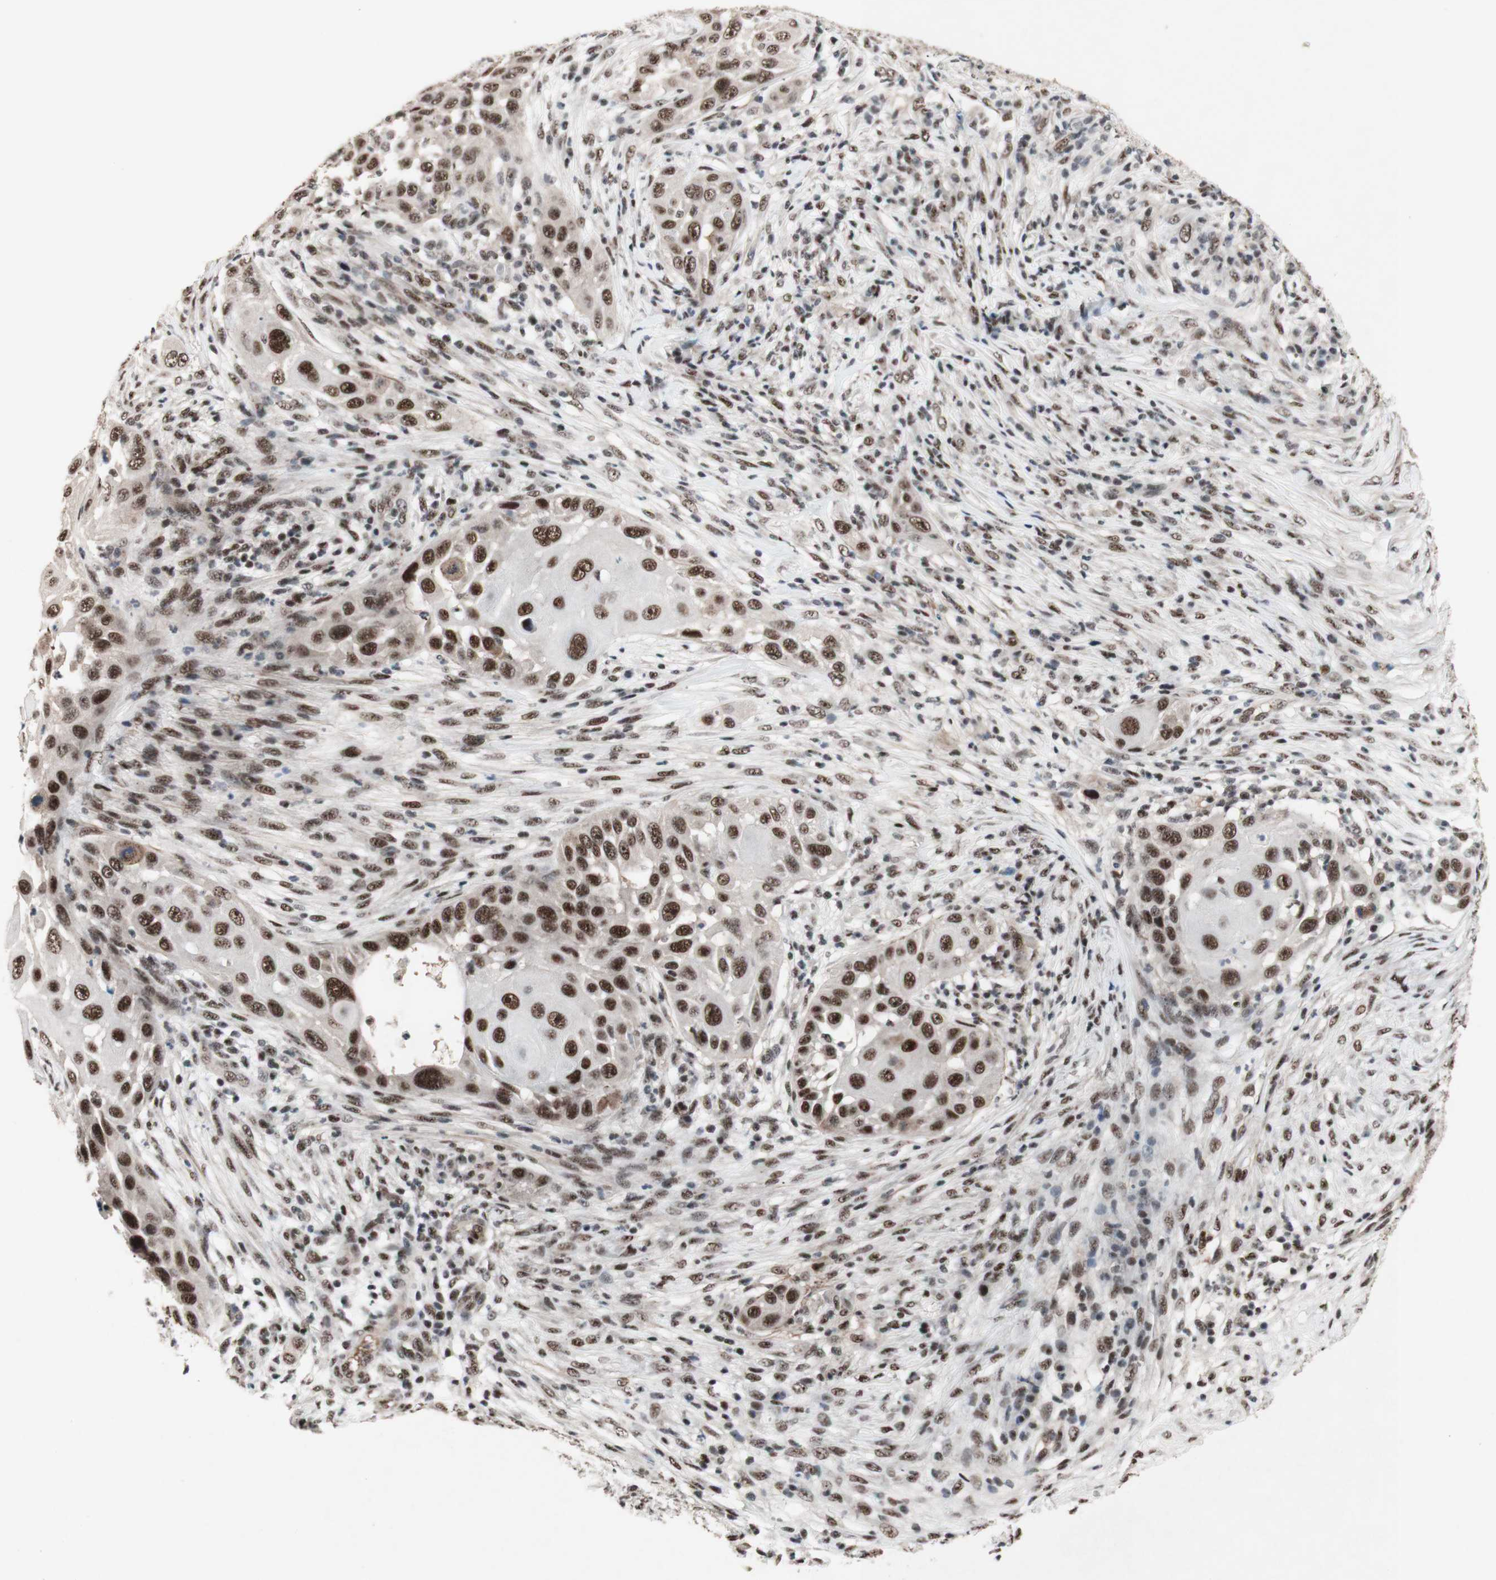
{"staining": {"intensity": "moderate", "quantity": ">75%", "location": "nuclear"}, "tissue": "skin cancer", "cell_type": "Tumor cells", "image_type": "cancer", "snomed": [{"axis": "morphology", "description": "Squamous cell carcinoma, NOS"}, {"axis": "topography", "description": "Skin"}], "caption": "A micrograph of skin cancer (squamous cell carcinoma) stained for a protein displays moderate nuclear brown staining in tumor cells.", "gene": "TLE1", "patient": {"sex": "female", "age": 44}}